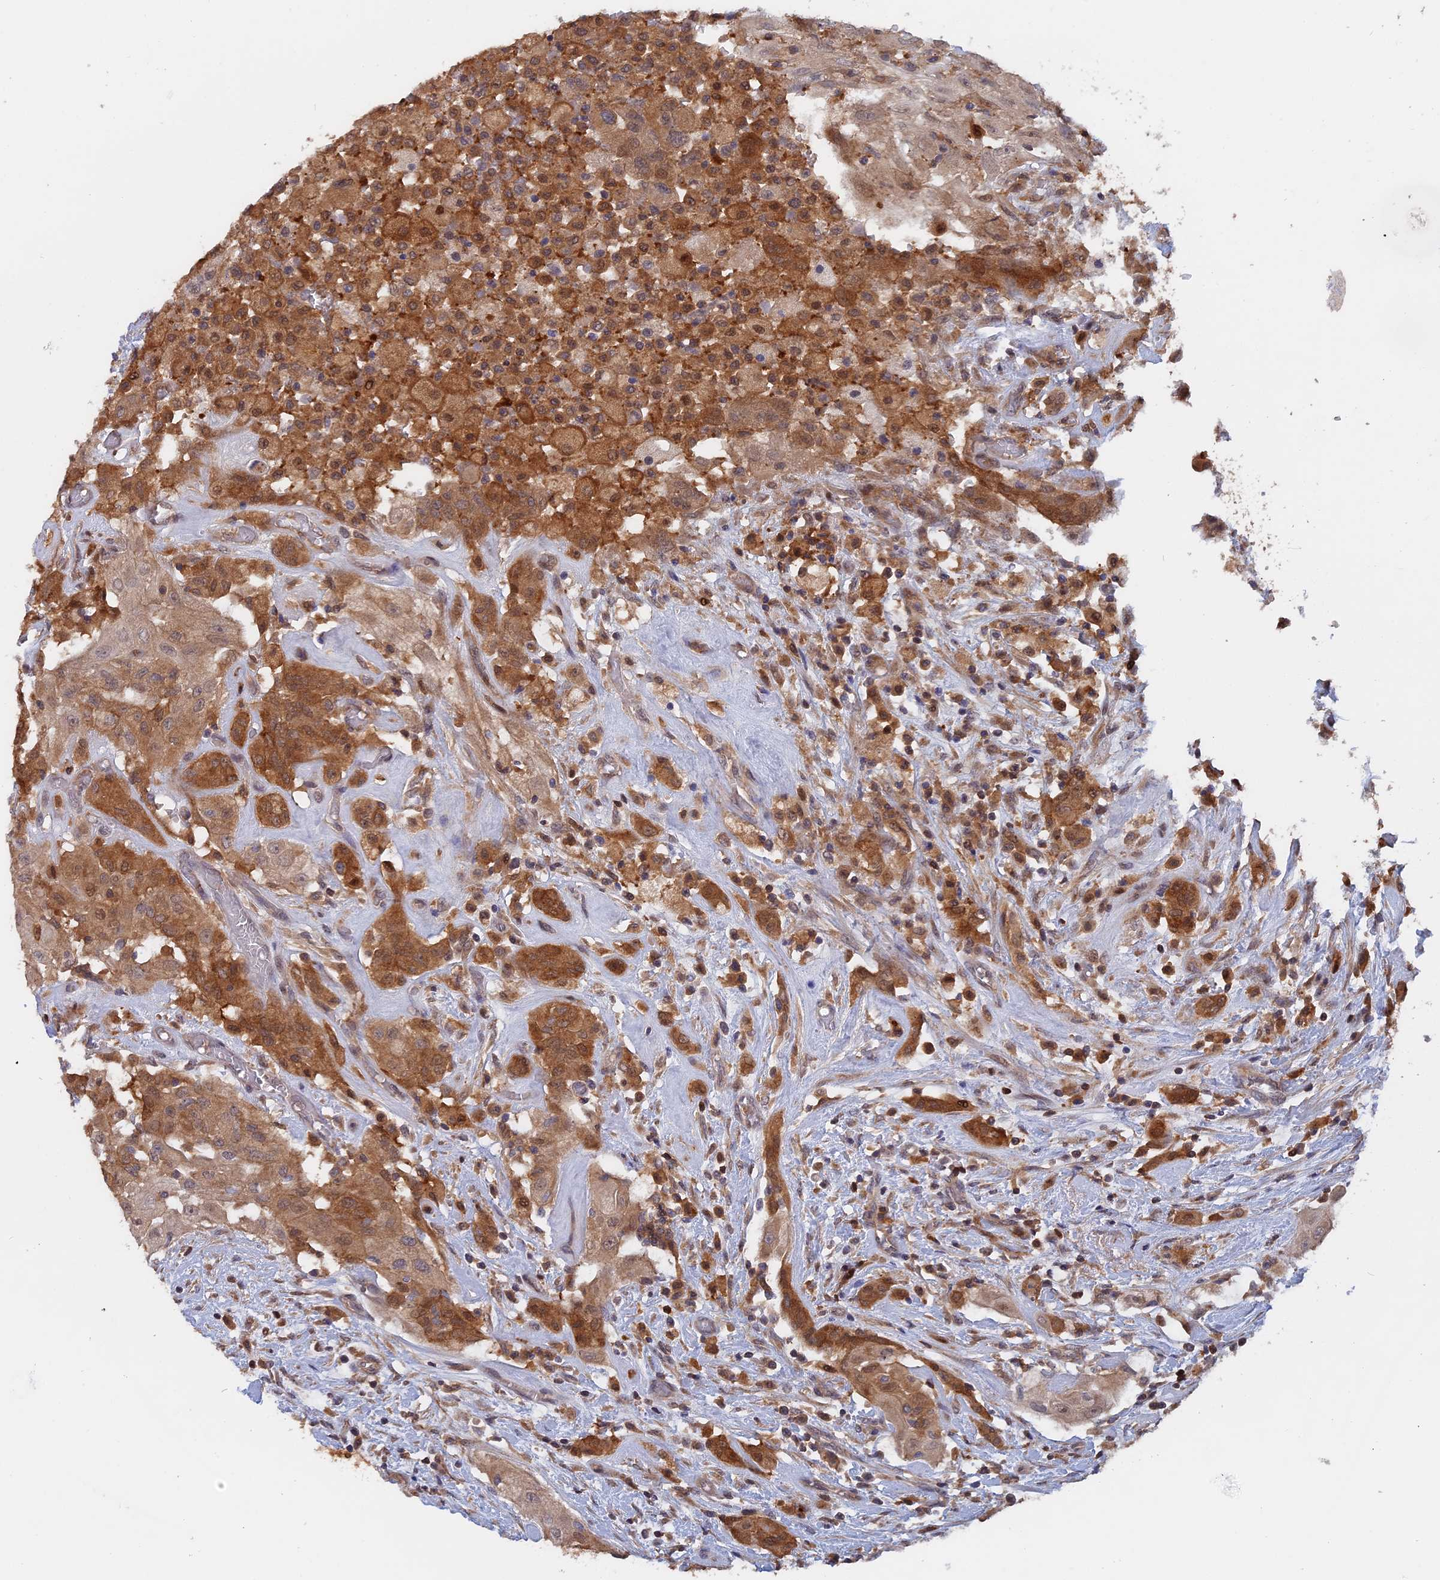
{"staining": {"intensity": "moderate", "quantity": ">75%", "location": "cytoplasmic/membranous"}, "tissue": "thyroid cancer", "cell_type": "Tumor cells", "image_type": "cancer", "snomed": [{"axis": "morphology", "description": "Papillary adenocarcinoma, NOS"}, {"axis": "topography", "description": "Thyroid gland"}], "caption": "The image demonstrates staining of papillary adenocarcinoma (thyroid), revealing moderate cytoplasmic/membranous protein expression (brown color) within tumor cells.", "gene": "BLVRA", "patient": {"sex": "female", "age": 59}}